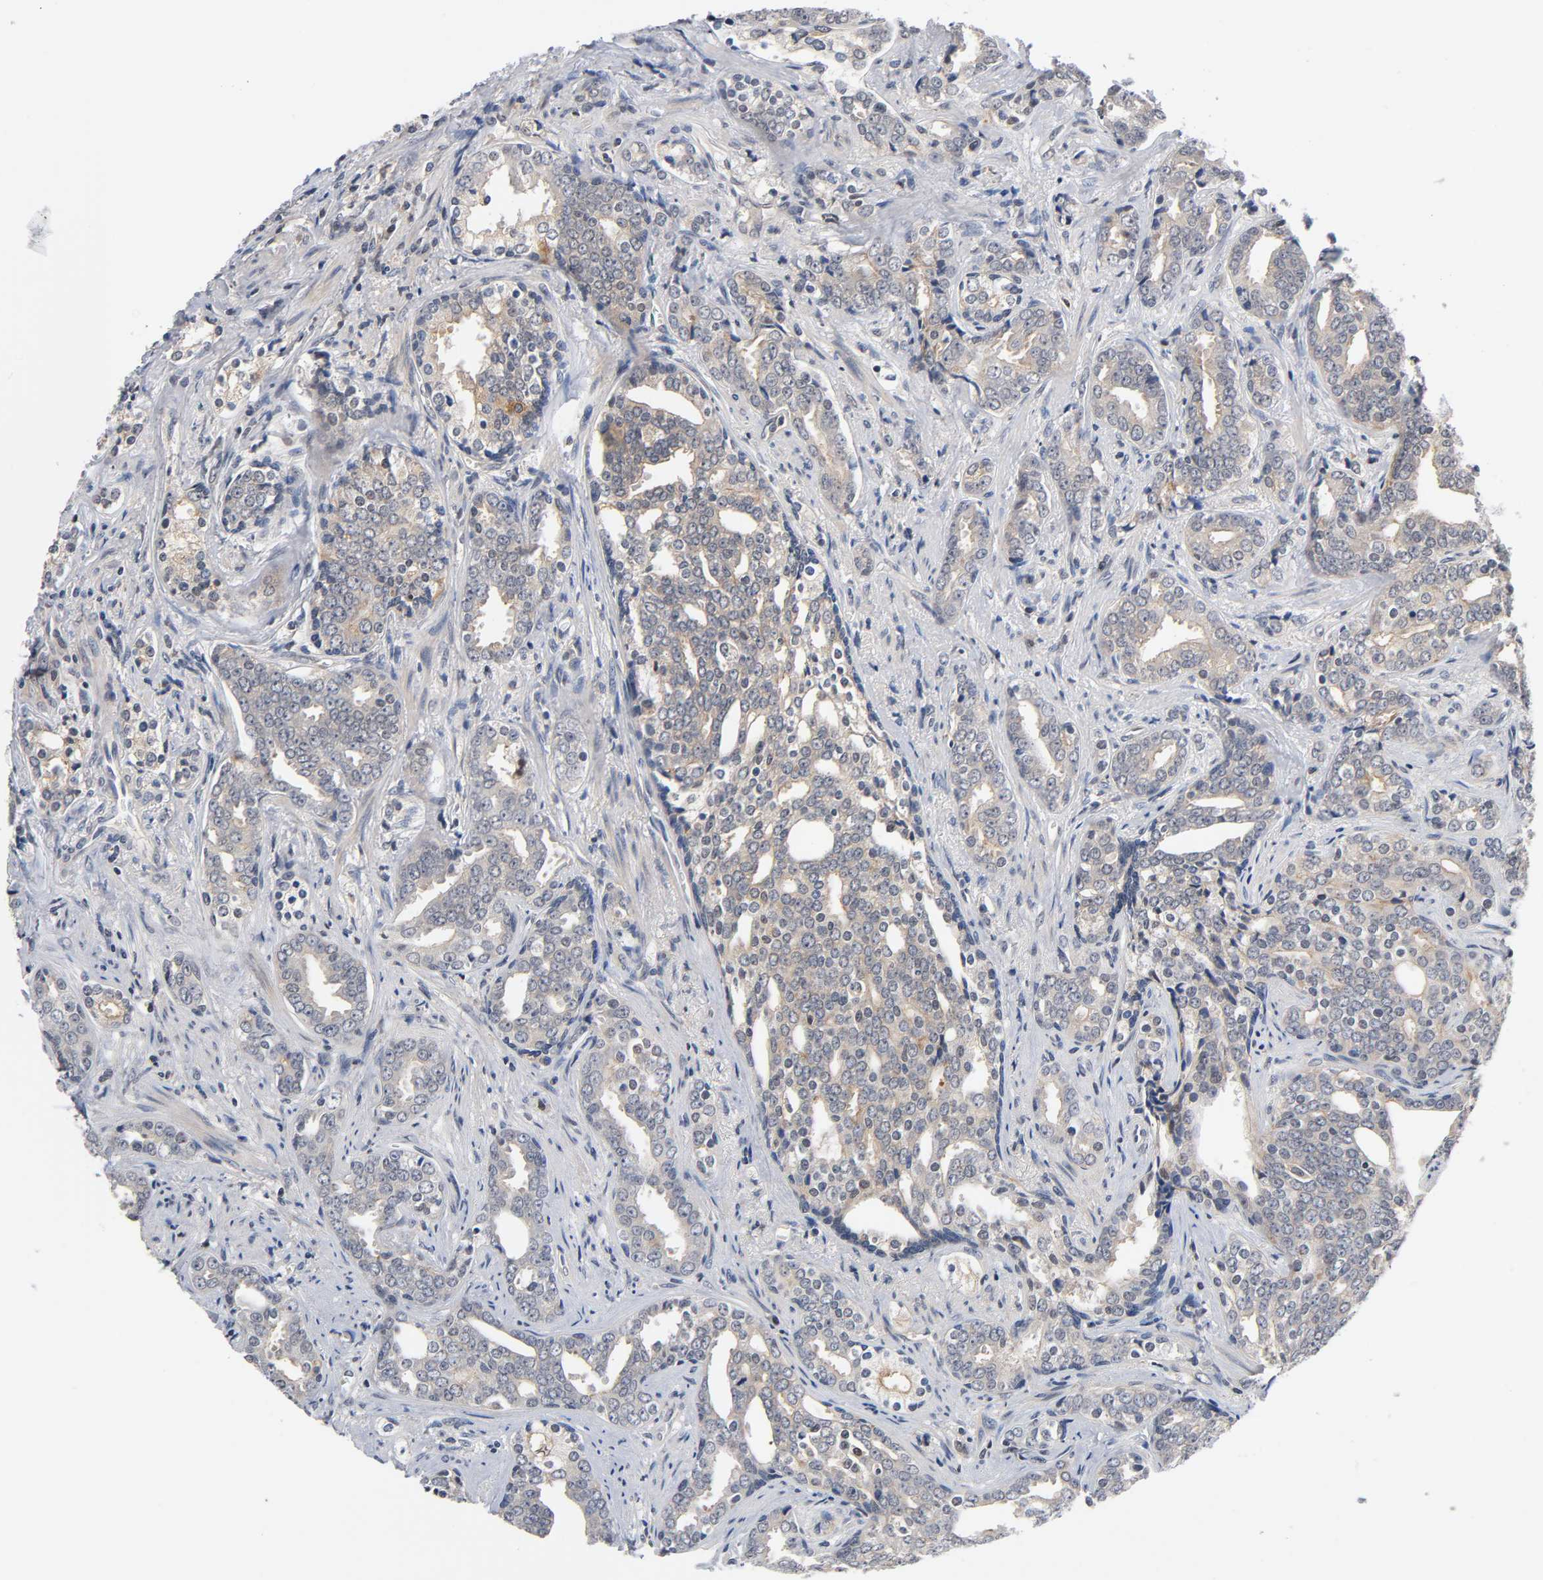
{"staining": {"intensity": "weak", "quantity": ">75%", "location": "cytoplasmic/membranous"}, "tissue": "prostate cancer", "cell_type": "Tumor cells", "image_type": "cancer", "snomed": [{"axis": "morphology", "description": "Adenocarcinoma, High grade"}, {"axis": "topography", "description": "Prostate"}], "caption": "Immunohistochemical staining of human prostate cancer exhibits low levels of weak cytoplasmic/membranous staining in about >75% of tumor cells.", "gene": "PRKAB1", "patient": {"sex": "male", "age": 67}}